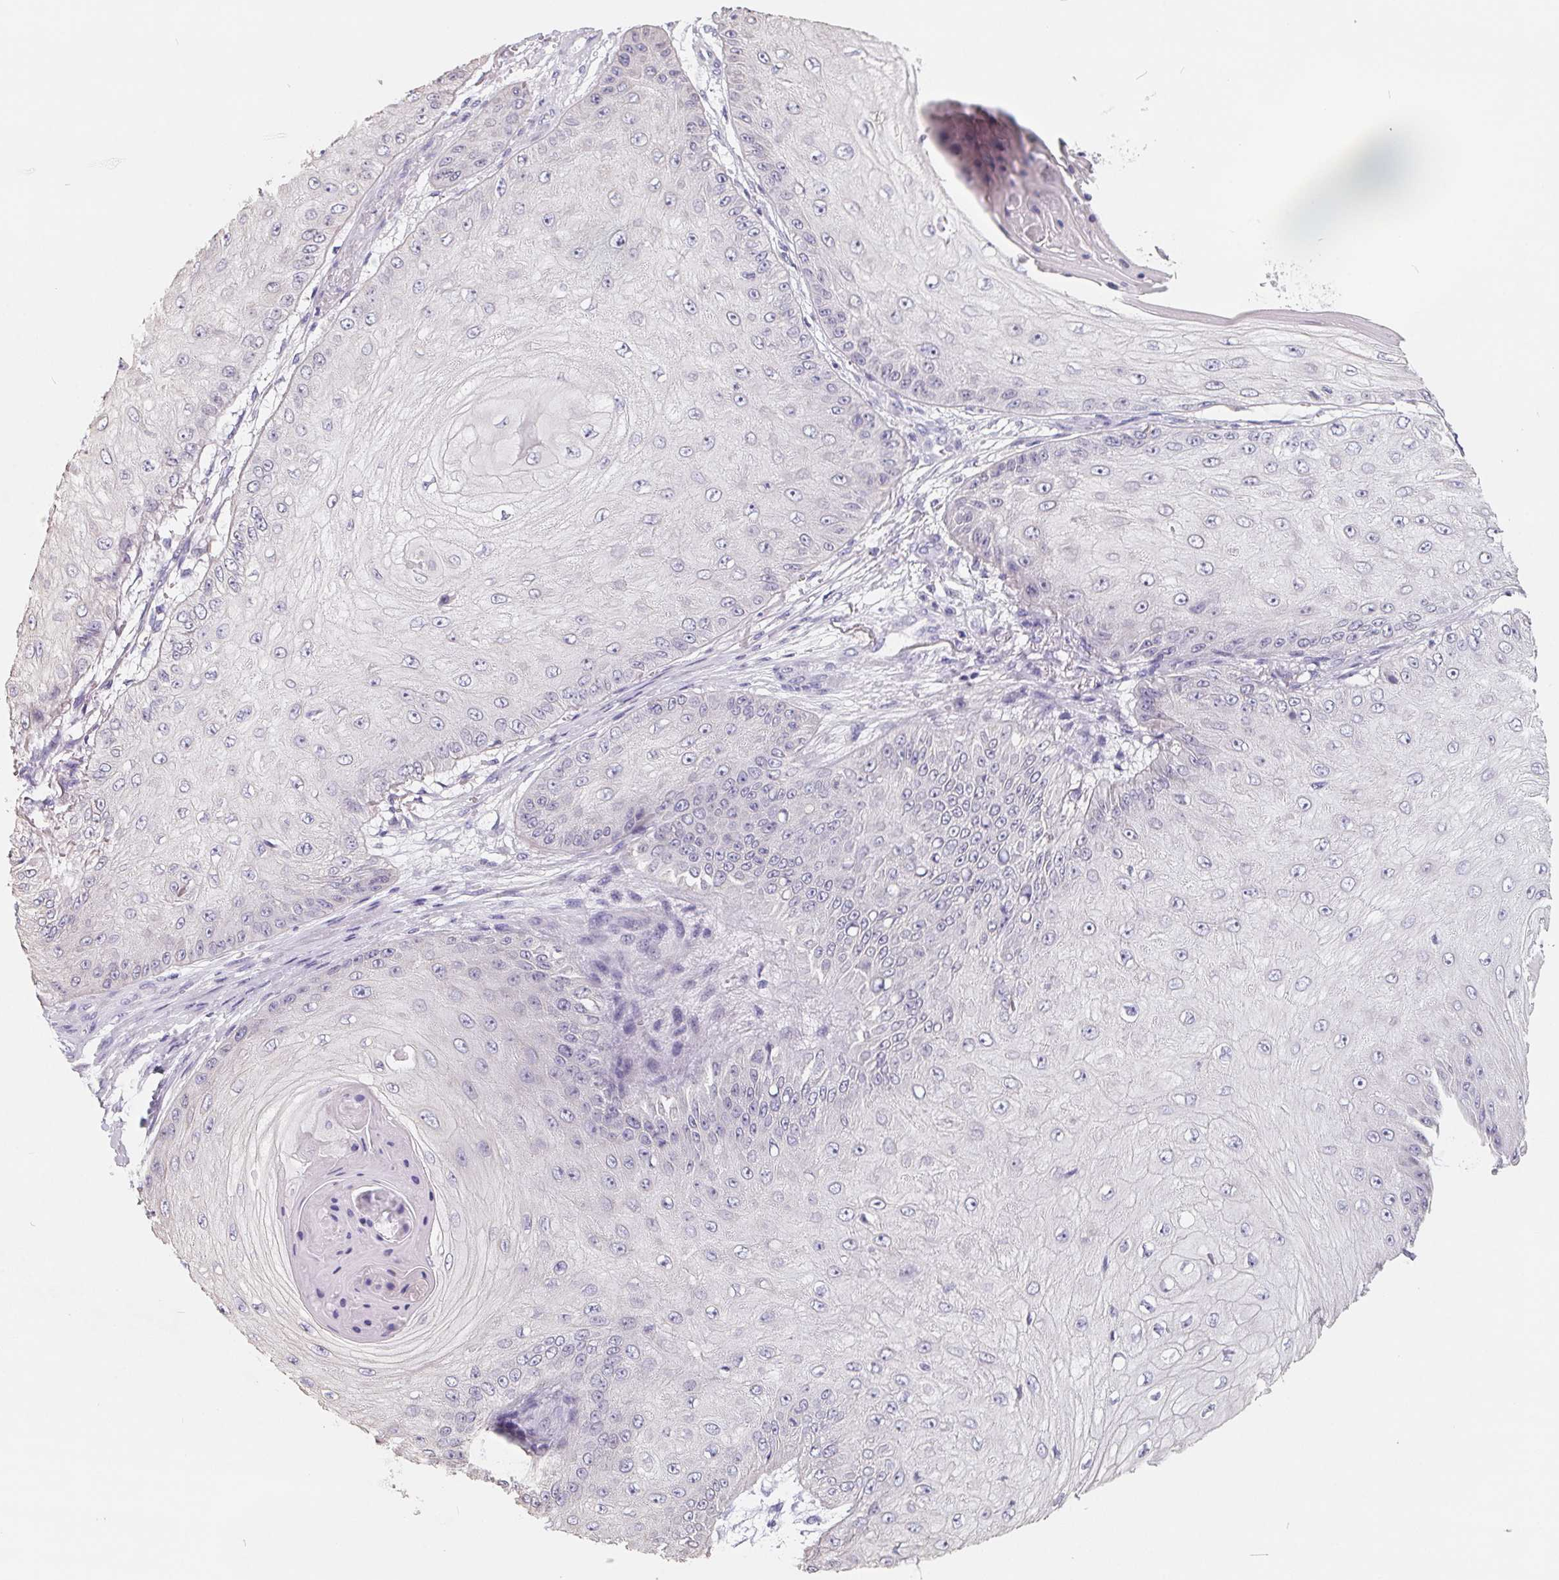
{"staining": {"intensity": "negative", "quantity": "none", "location": "none"}, "tissue": "skin cancer", "cell_type": "Tumor cells", "image_type": "cancer", "snomed": [{"axis": "morphology", "description": "Squamous cell carcinoma, NOS"}, {"axis": "topography", "description": "Skin"}], "caption": "Immunohistochemical staining of human skin squamous cell carcinoma demonstrates no significant staining in tumor cells.", "gene": "FDX1", "patient": {"sex": "male", "age": 70}}